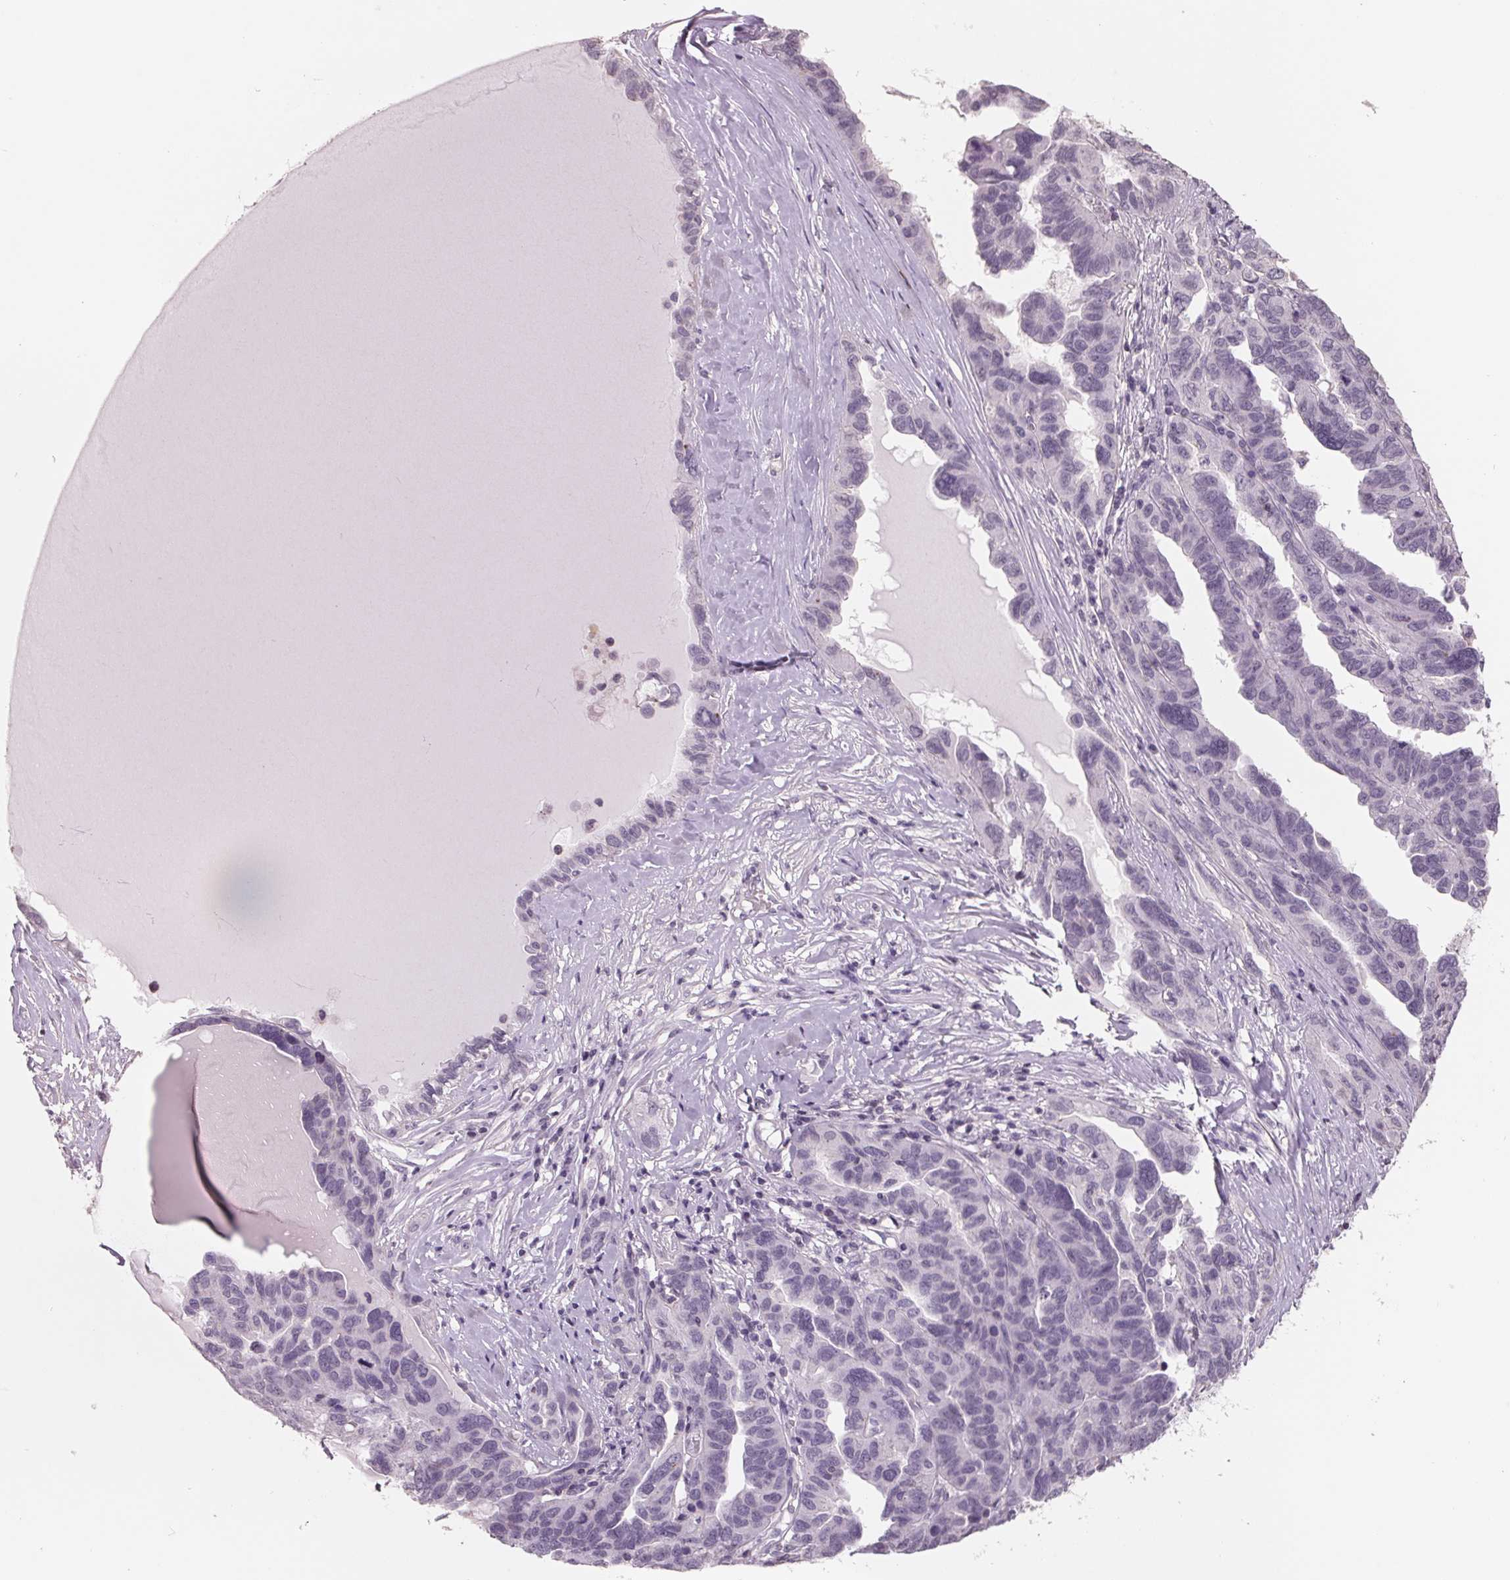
{"staining": {"intensity": "negative", "quantity": "none", "location": "none"}, "tissue": "ovarian cancer", "cell_type": "Tumor cells", "image_type": "cancer", "snomed": [{"axis": "morphology", "description": "Cystadenocarcinoma, serous, NOS"}, {"axis": "topography", "description": "Ovary"}], "caption": "The immunohistochemistry micrograph has no significant staining in tumor cells of ovarian serous cystadenocarcinoma tissue.", "gene": "FTCD", "patient": {"sex": "female", "age": 64}}